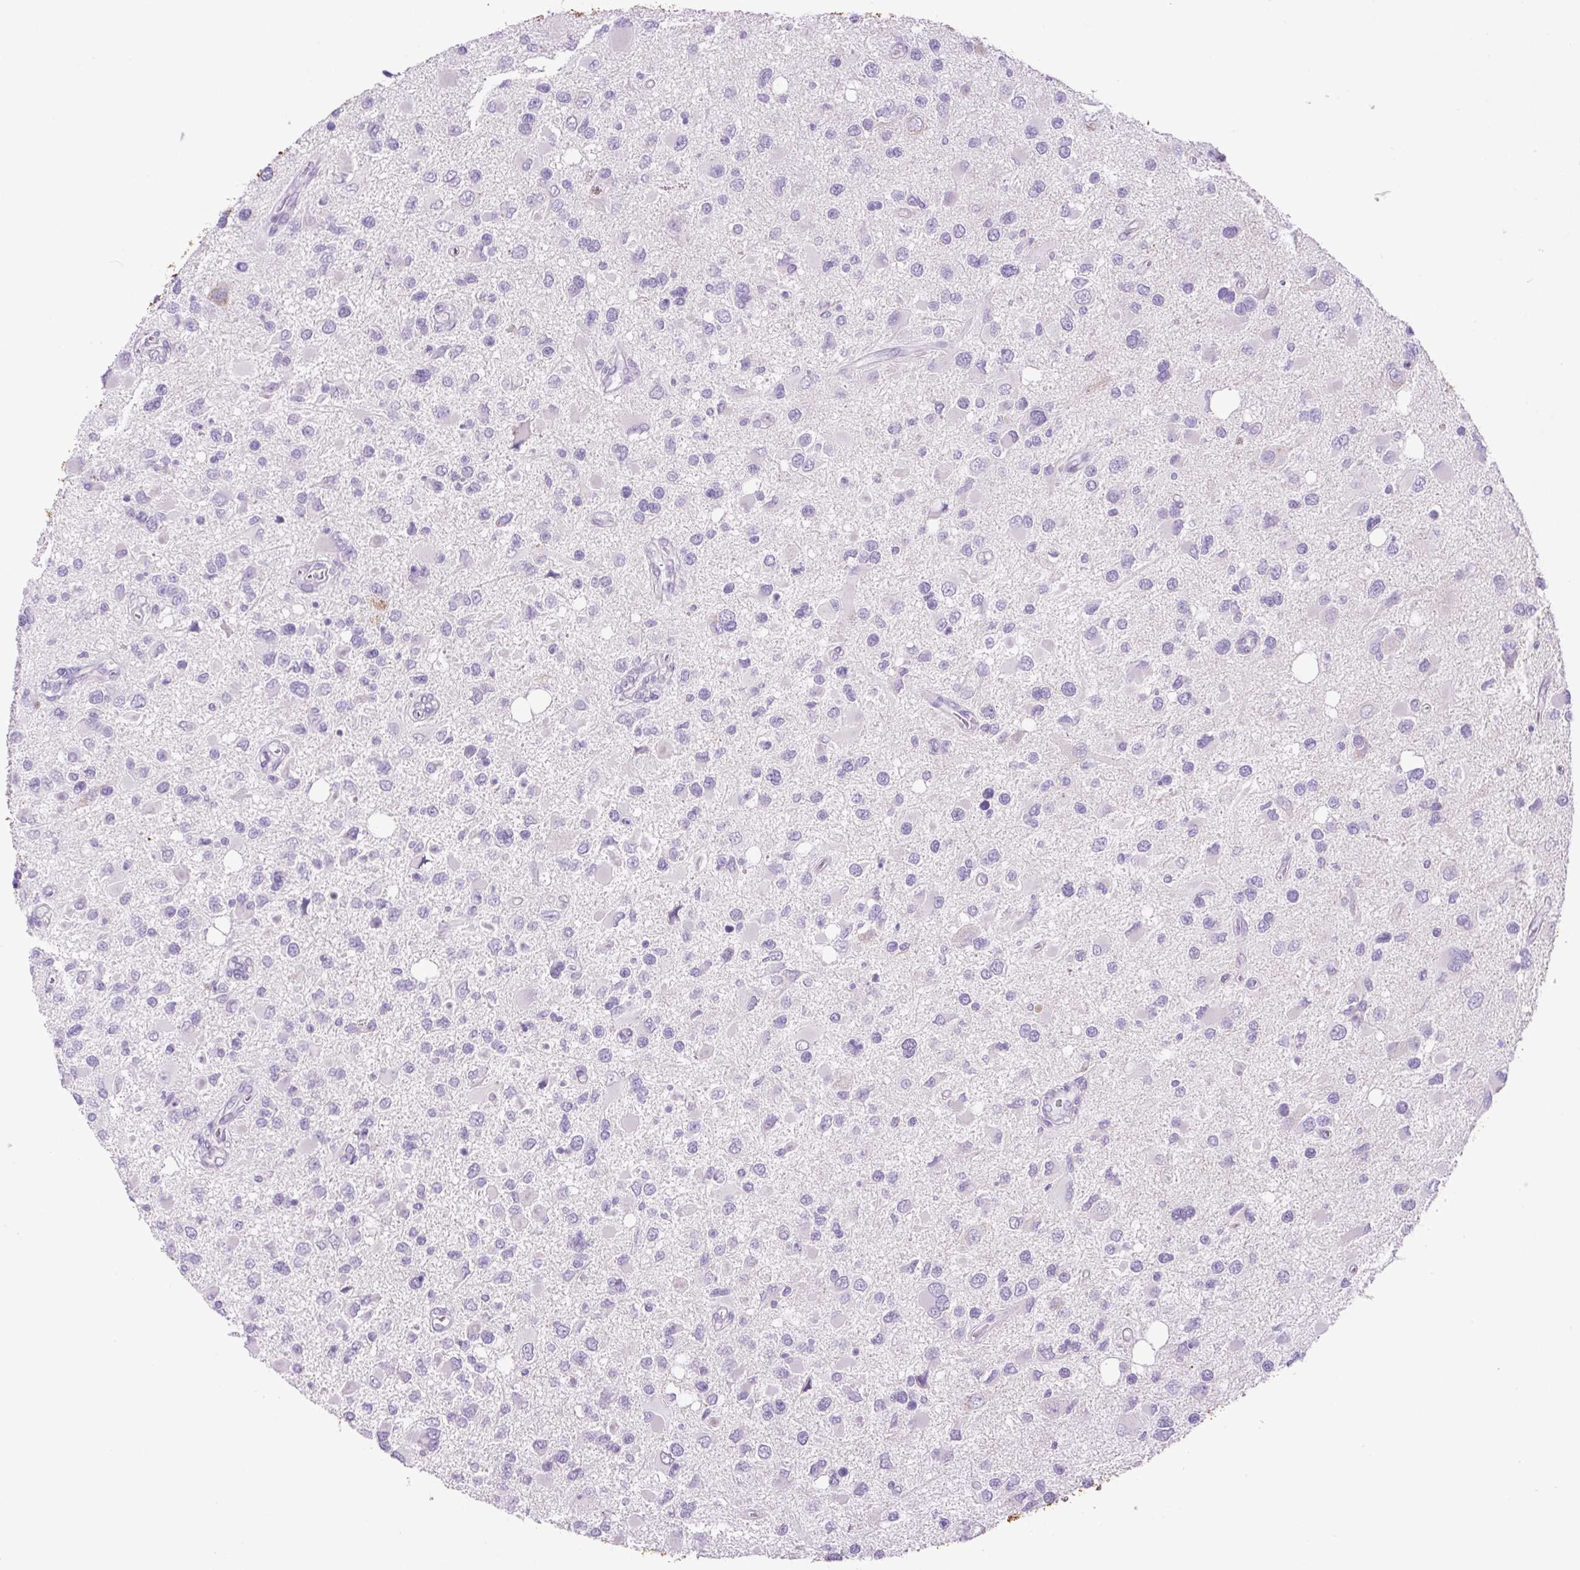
{"staining": {"intensity": "negative", "quantity": "none", "location": "none"}, "tissue": "glioma", "cell_type": "Tumor cells", "image_type": "cancer", "snomed": [{"axis": "morphology", "description": "Glioma, malignant, High grade"}, {"axis": "topography", "description": "Brain"}], "caption": "Tumor cells show no significant protein positivity in malignant glioma (high-grade). (Brightfield microscopy of DAB immunohistochemistry at high magnification).", "gene": "CHGA", "patient": {"sex": "male", "age": 53}}